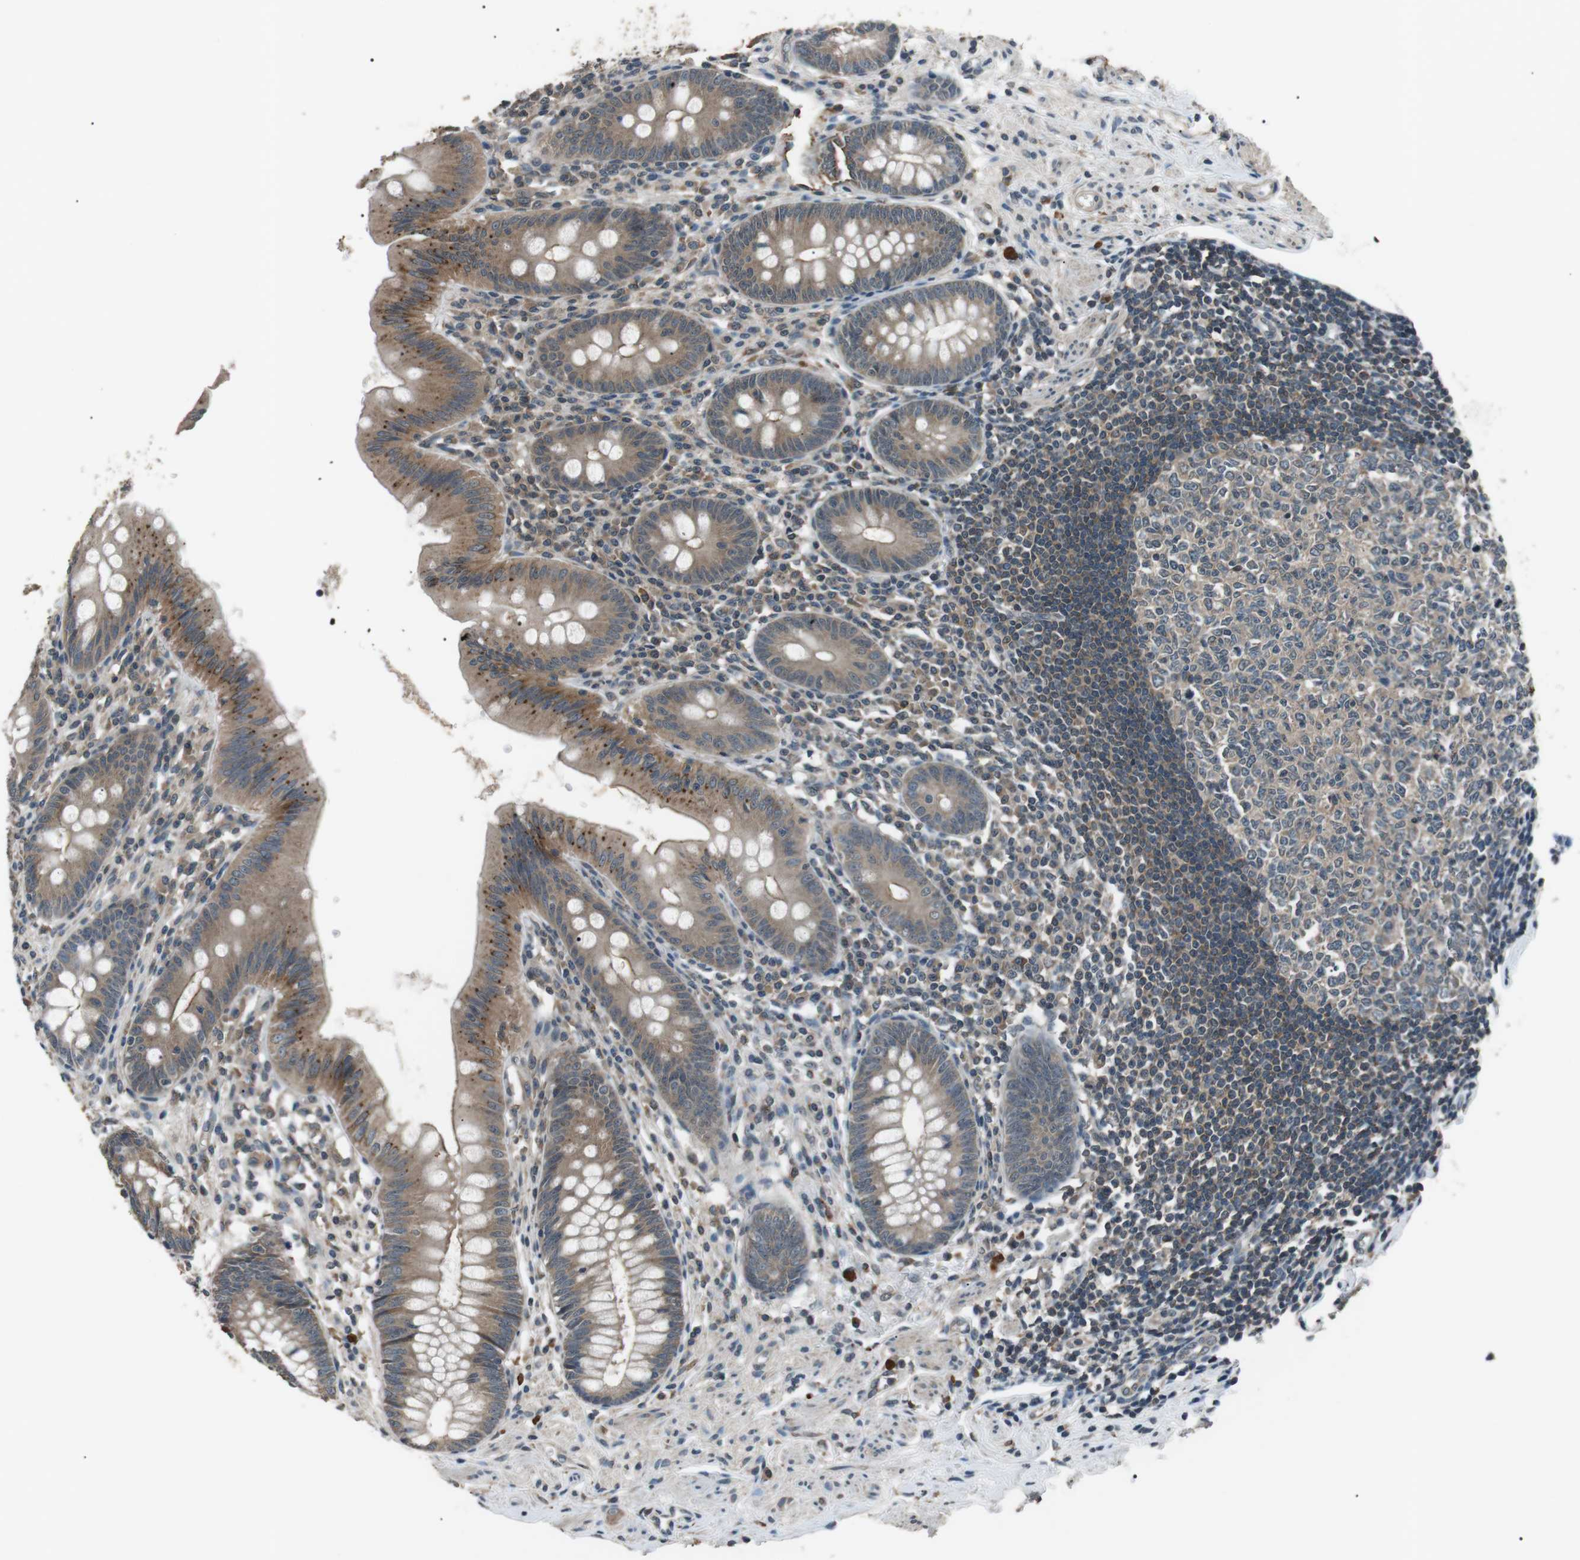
{"staining": {"intensity": "moderate", "quantity": "25%-75%", "location": "cytoplasmic/membranous"}, "tissue": "appendix", "cell_type": "Glandular cells", "image_type": "normal", "snomed": [{"axis": "morphology", "description": "Normal tissue, NOS"}, {"axis": "topography", "description": "Appendix"}], "caption": "This image shows immunohistochemistry staining of unremarkable appendix, with medium moderate cytoplasmic/membranous expression in approximately 25%-75% of glandular cells.", "gene": "NEK7", "patient": {"sex": "male", "age": 56}}